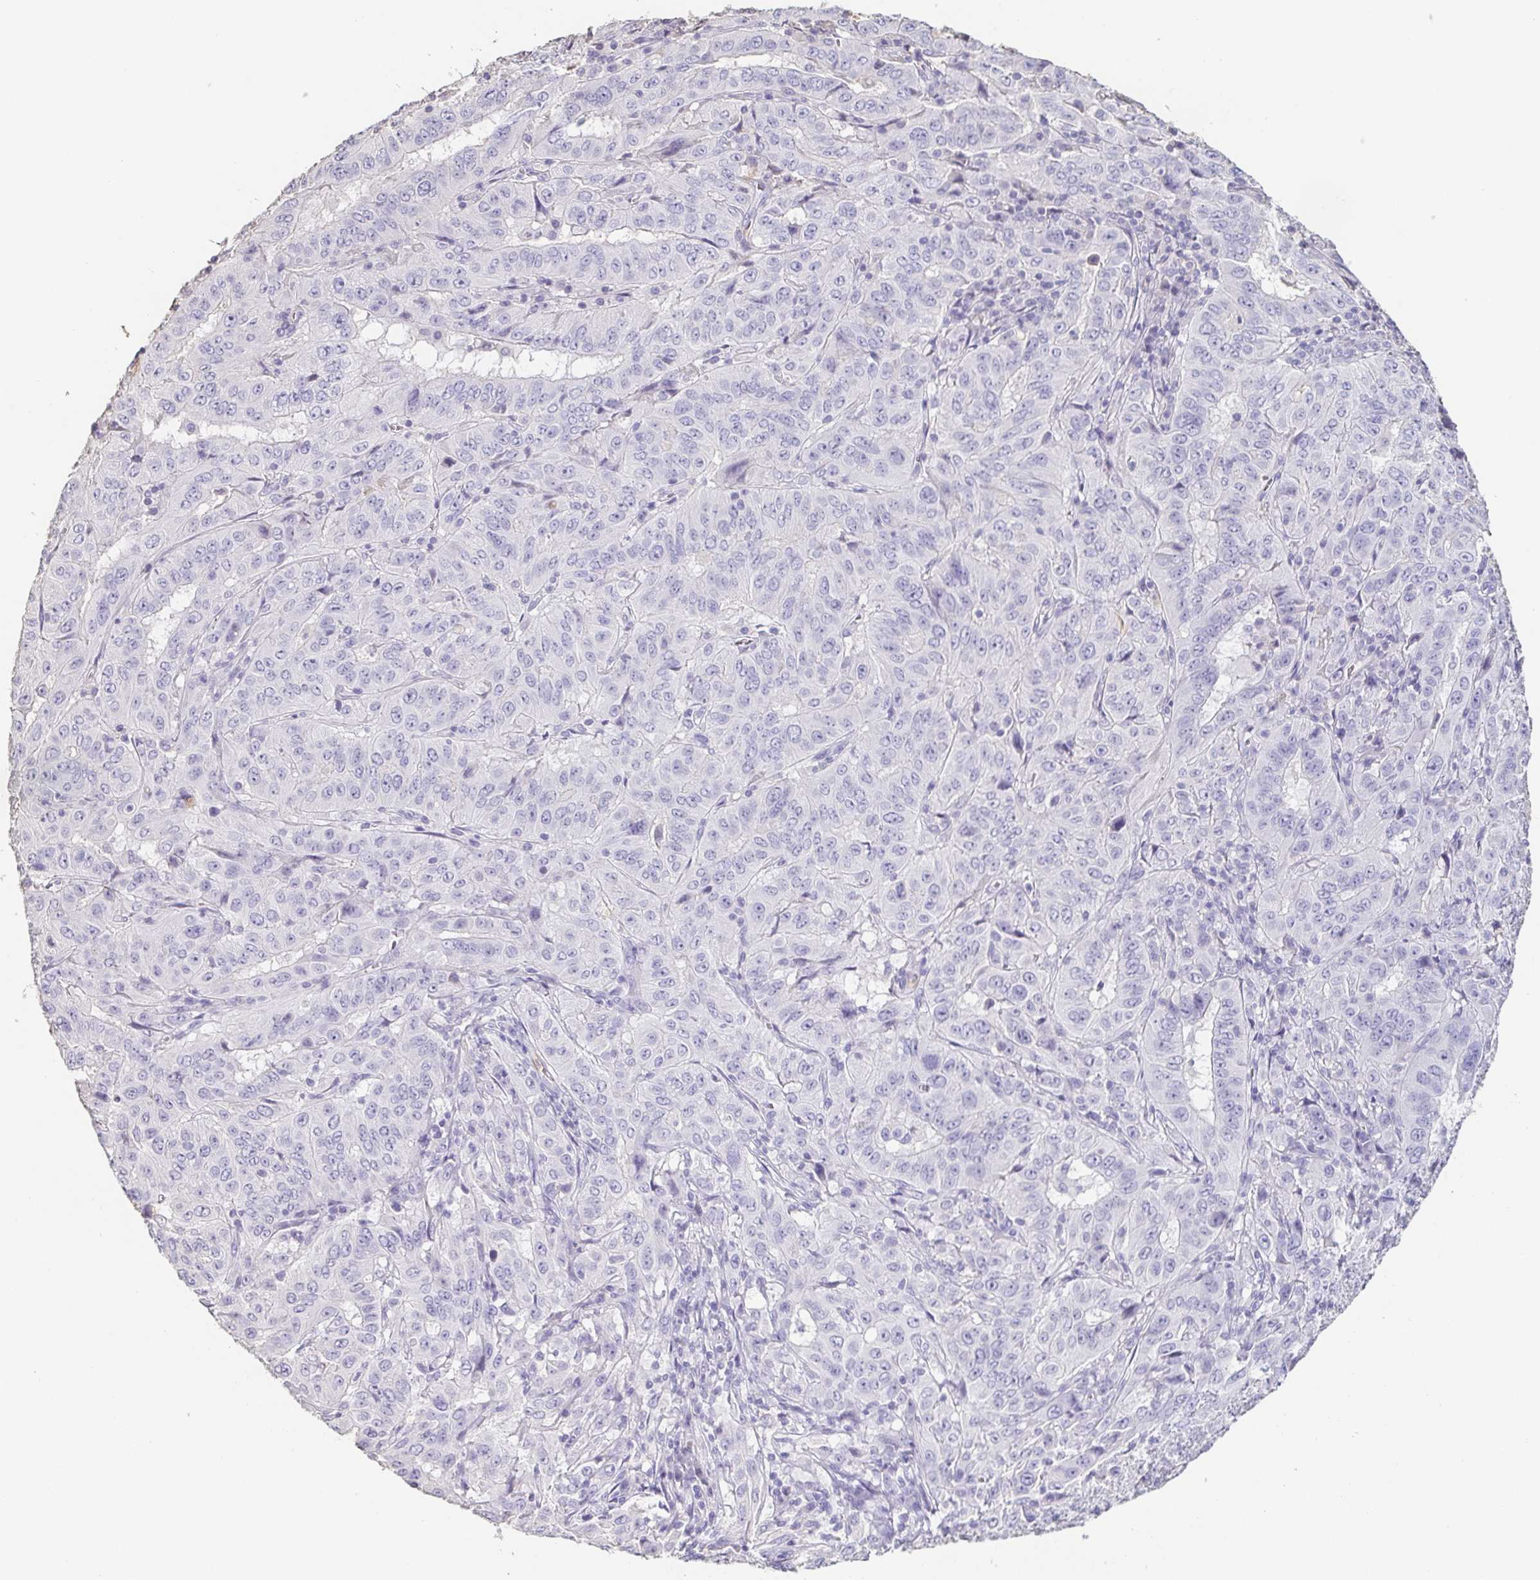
{"staining": {"intensity": "negative", "quantity": "none", "location": "none"}, "tissue": "pancreatic cancer", "cell_type": "Tumor cells", "image_type": "cancer", "snomed": [{"axis": "morphology", "description": "Adenocarcinoma, NOS"}, {"axis": "topography", "description": "Pancreas"}], "caption": "Tumor cells show no significant expression in pancreatic cancer (adenocarcinoma).", "gene": "BPIFA2", "patient": {"sex": "male", "age": 63}}